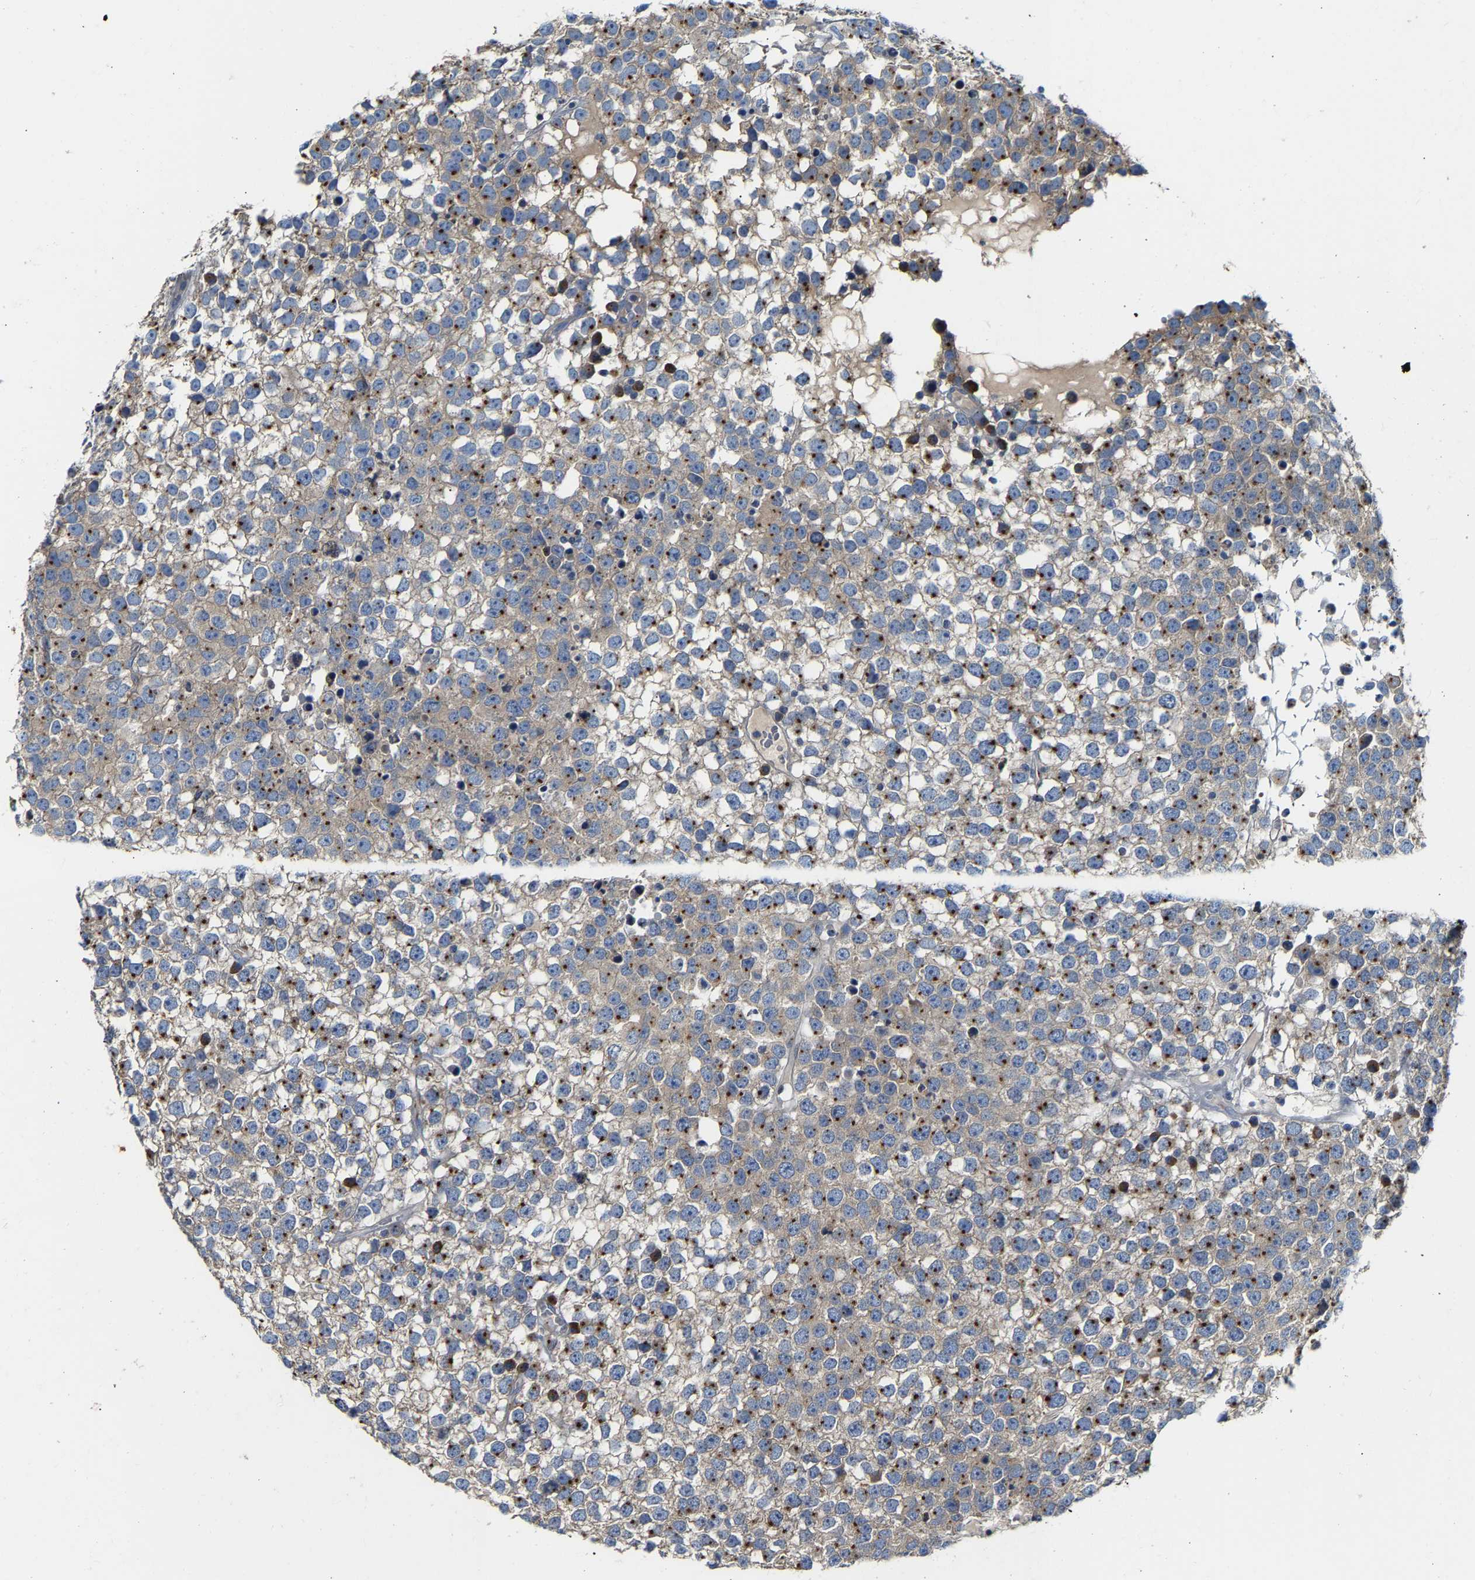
{"staining": {"intensity": "moderate", "quantity": ">75%", "location": "cytoplasmic/membranous"}, "tissue": "testis cancer", "cell_type": "Tumor cells", "image_type": "cancer", "snomed": [{"axis": "morphology", "description": "Seminoma, NOS"}, {"axis": "topography", "description": "Testis"}], "caption": "The photomicrograph displays a brown stain indicating the presence of a protein in the cytoplasmic/membranous of tumor cells in testis cancer. (DAB IHC with brightfield microscopy, high magnification).", "gene": "PCNT", "patient": {"sex": "male", "age": 65}}